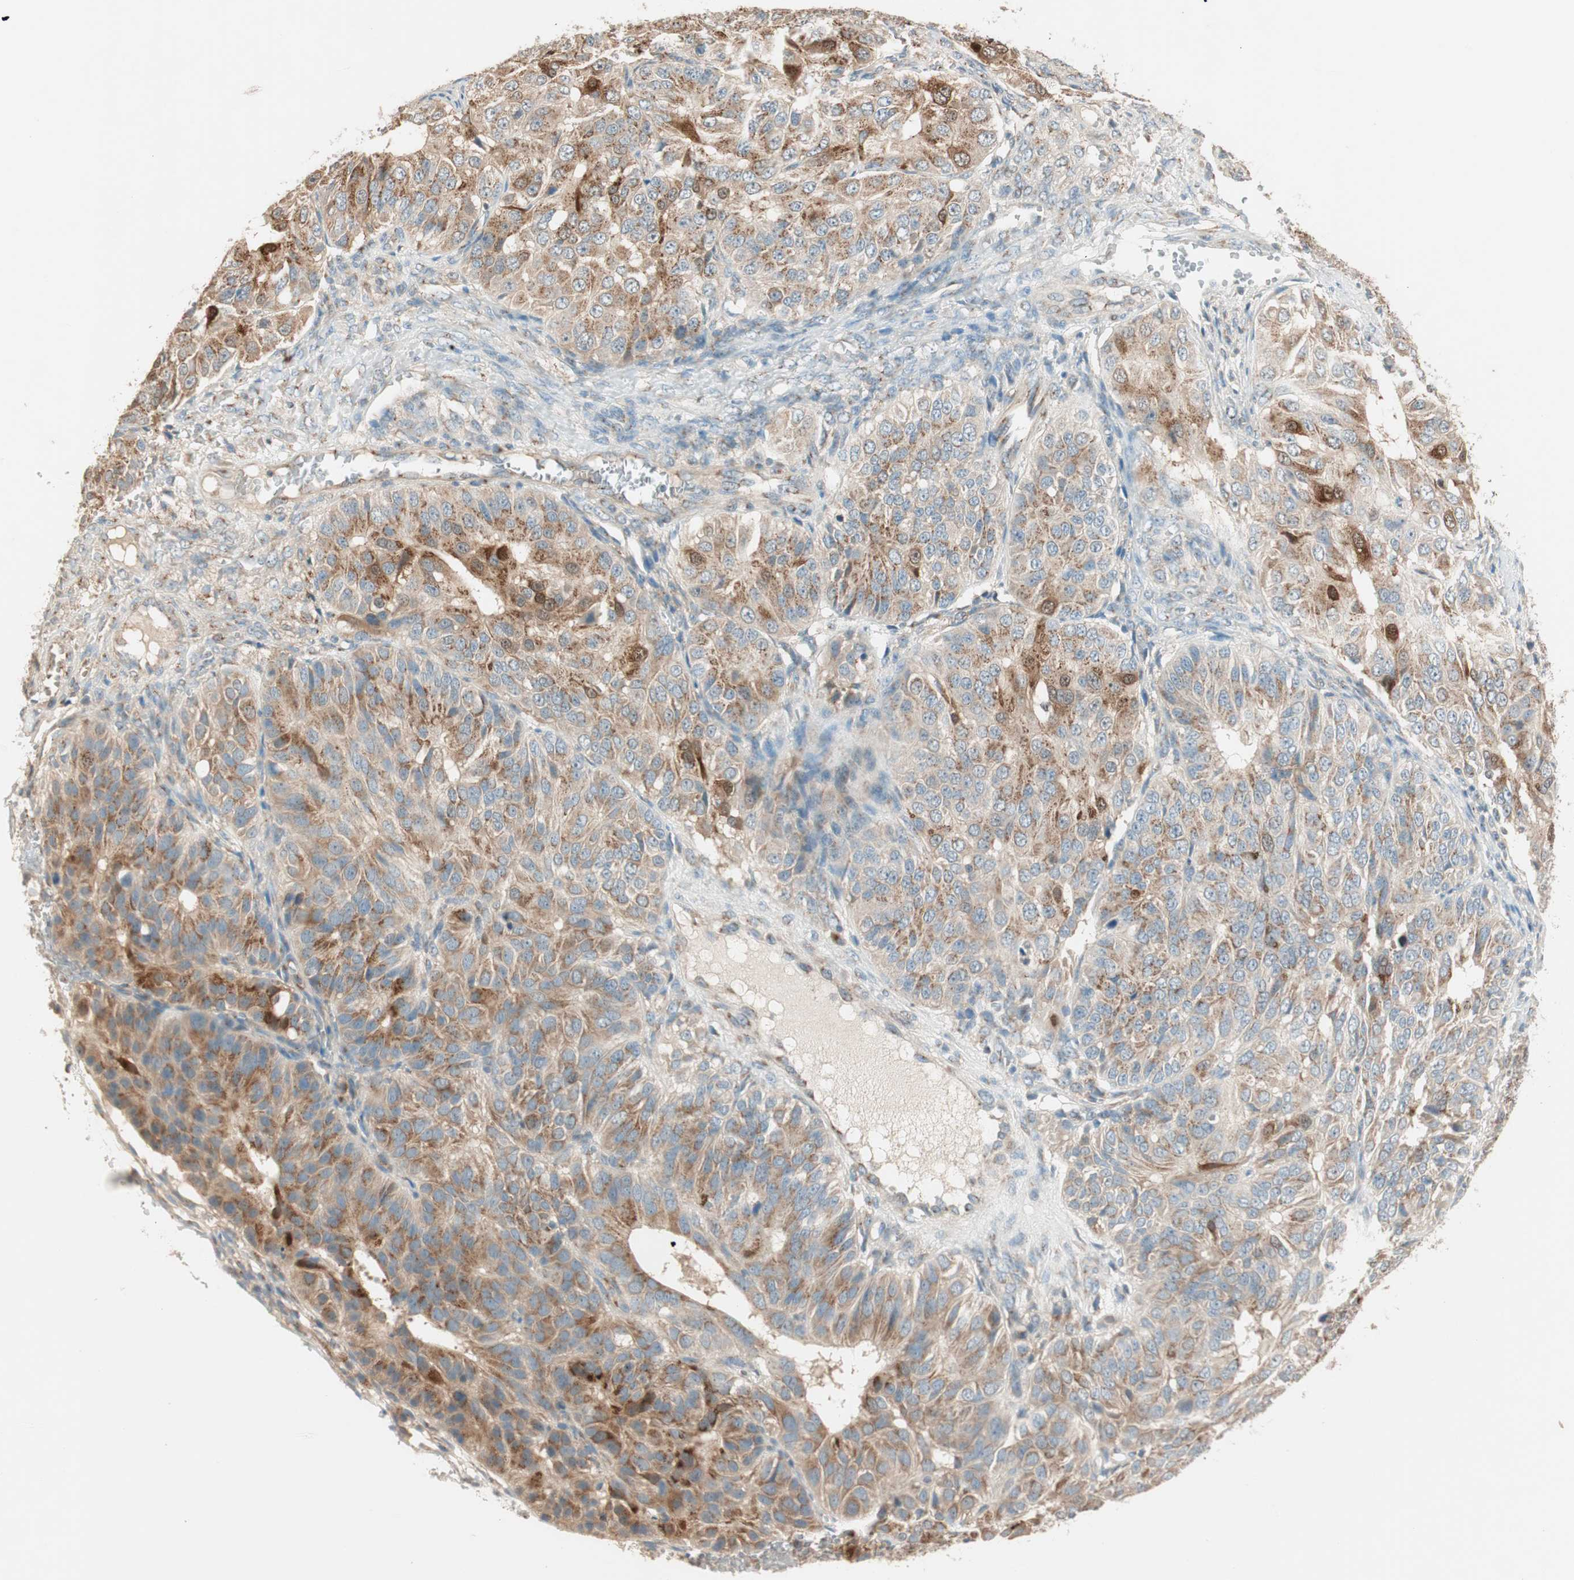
{"staining": {"intensity": "moderate", "quantity": ">75%", "location": "cytoplasmic/membranous"}, "tissue": "ovarian cancer", "cell_type": "Tumor cells", "image_type": "cancer", "snomed": [{"axis": "morphology", "description": "Carcinoma, endometroid"}, {"axis": "topography", "description": "Ovary"}], "caption": "Endometroid carcinoma (ovarian) stained with a brown dye reveals moderate cytoplasmic/membranous positive expression in approximately >75% of tumor cells.", "gene": "SEC16A", "patient": {"sex": "female", "age": 51}}